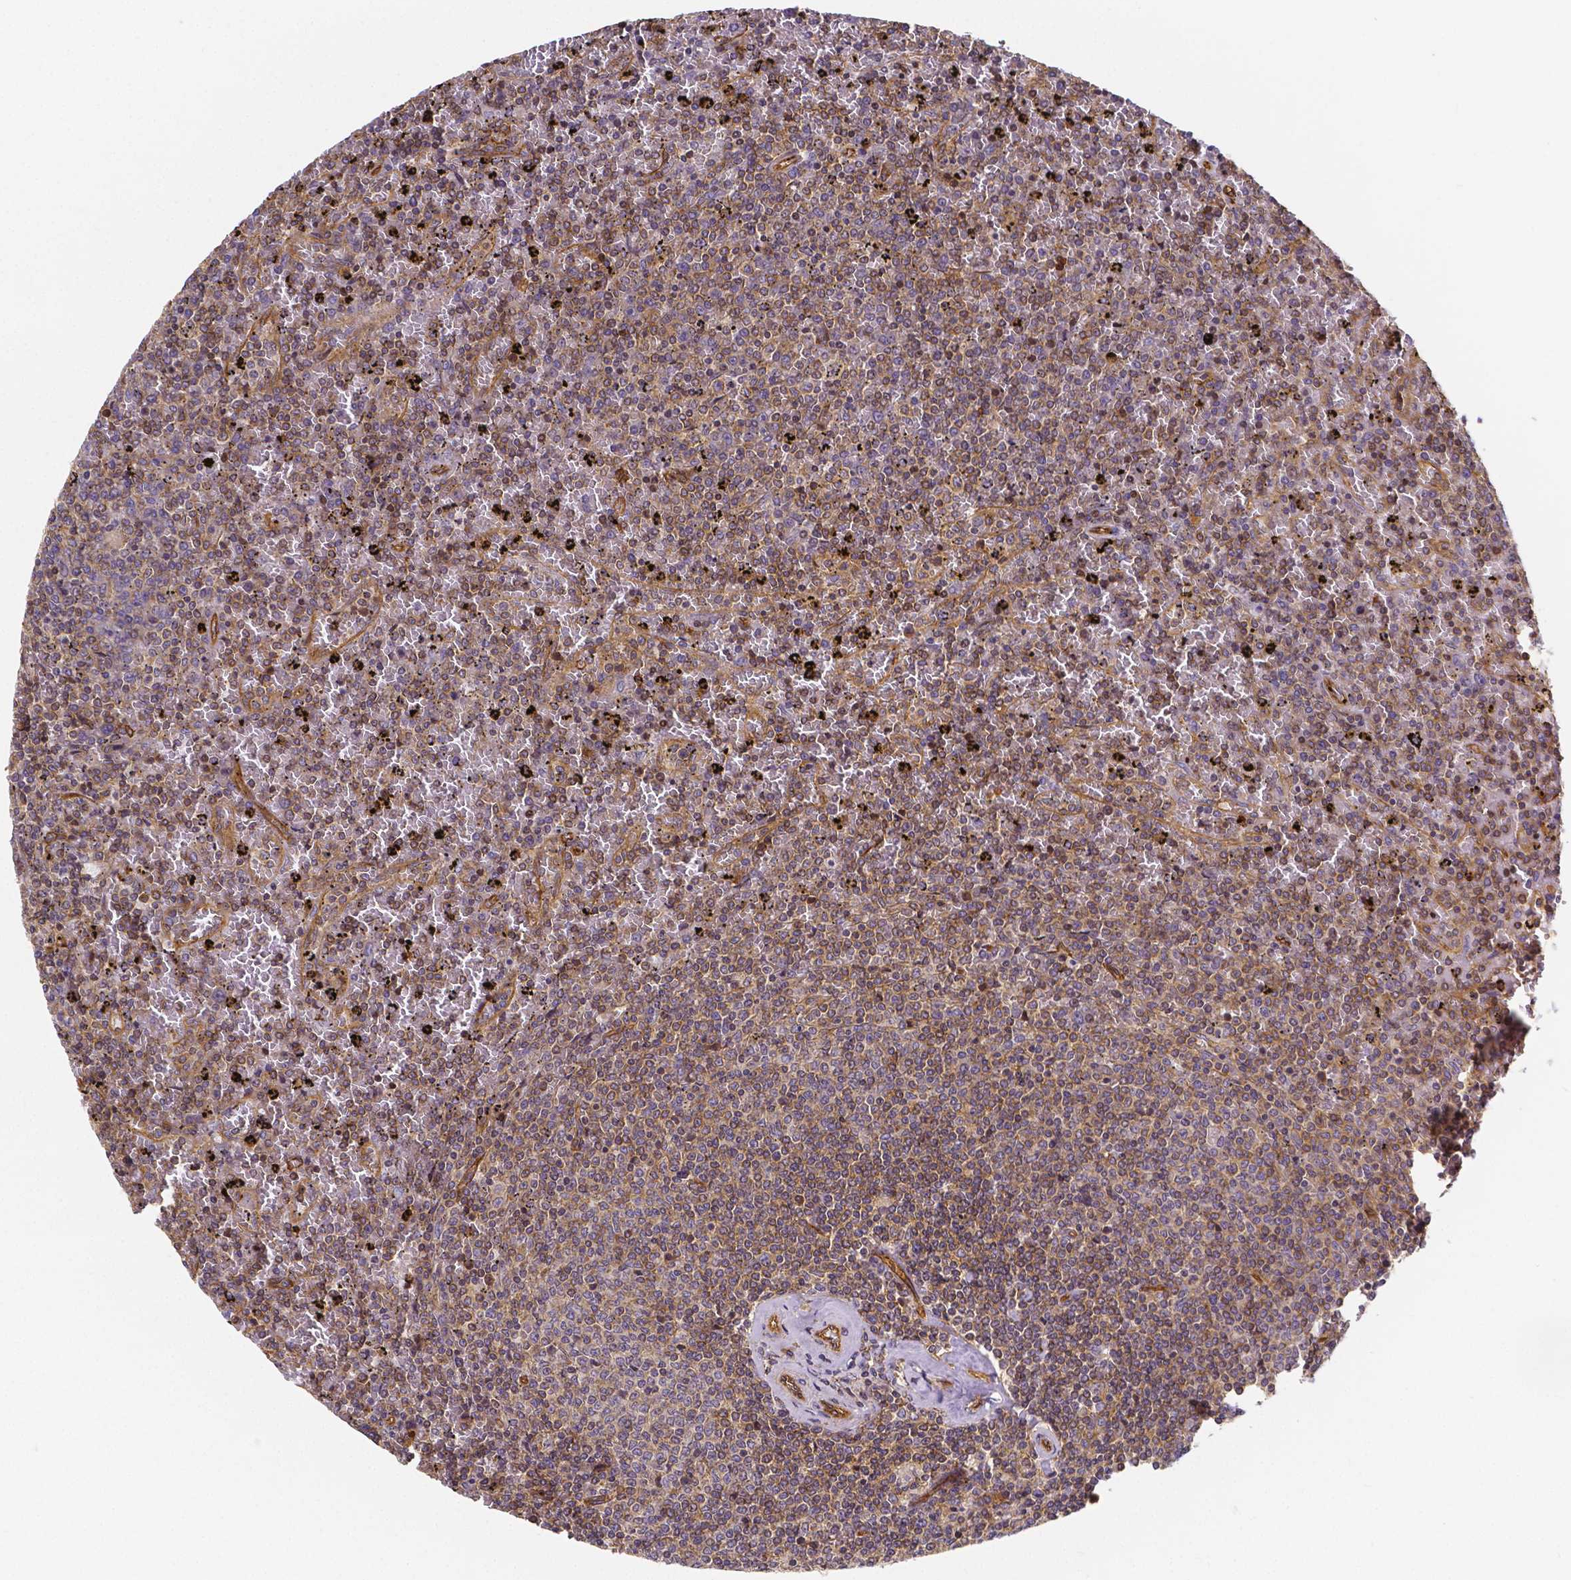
{"staining": {"intensity": "moderate", "quantity": ">75%", "location": "cytoplasmic/membranous"}, "tissue": "lymphoma", "cell_type": "Tumor cells", "image_type": "cancer", "snomed": [{"axis": "morphology", "description": "Malignant lymphoma, non-Hodgkin's type, Low grade"}, {"axis": "topography", "description": "Spleen"}], "caption": "A medium amount of moderate cytoplasmic/membranous staining is identified in about >75% of tumor cells in low-grade malignant lymphoma, non-Hodgkin's type tissue.", "gene": "CLINT1", "patient": {"sex": "female", "age": 77}}